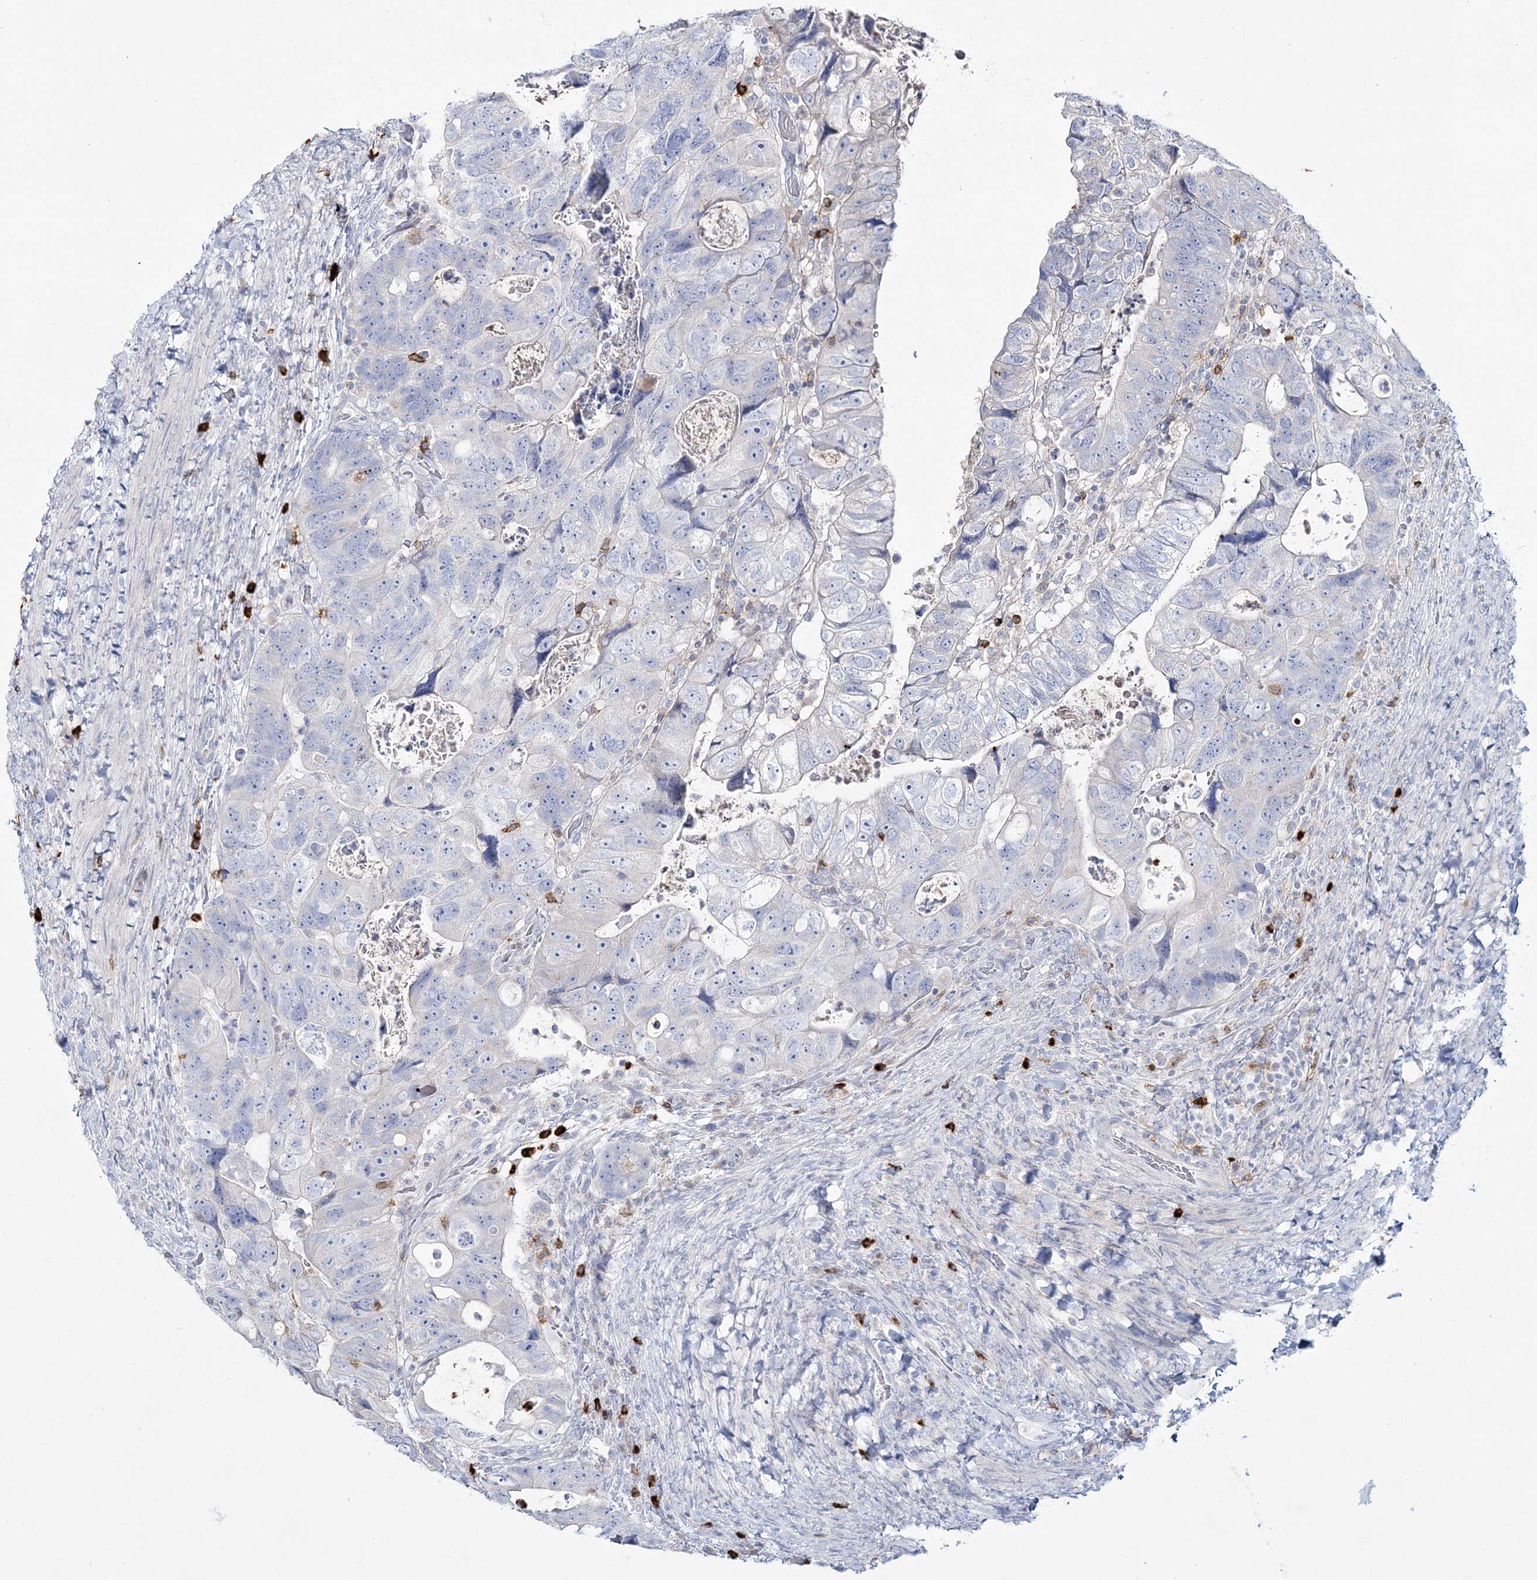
{"staining": {"intensity": "negative", "quantity": "none", "location": "none"}, "tissue": "colorectal cancer", "cell_type": "Tumor cells", "image_type": "cancer", "snomed": [{"axis": "morphology", "description": "Adenocarcinoma, NOS"}, {"axis": "topography", "description": "Rectum"}], "caption": "This histopathology image is of adenocarcinoma (colorectal) stained with immunohistochemistry (IHC) to label a protein in brown with the nuclei are counter-stained blue. There is no positivity in tumor cells.", "gene": "WDSUB1", "patient": {"sex": "male", "age": 59}}